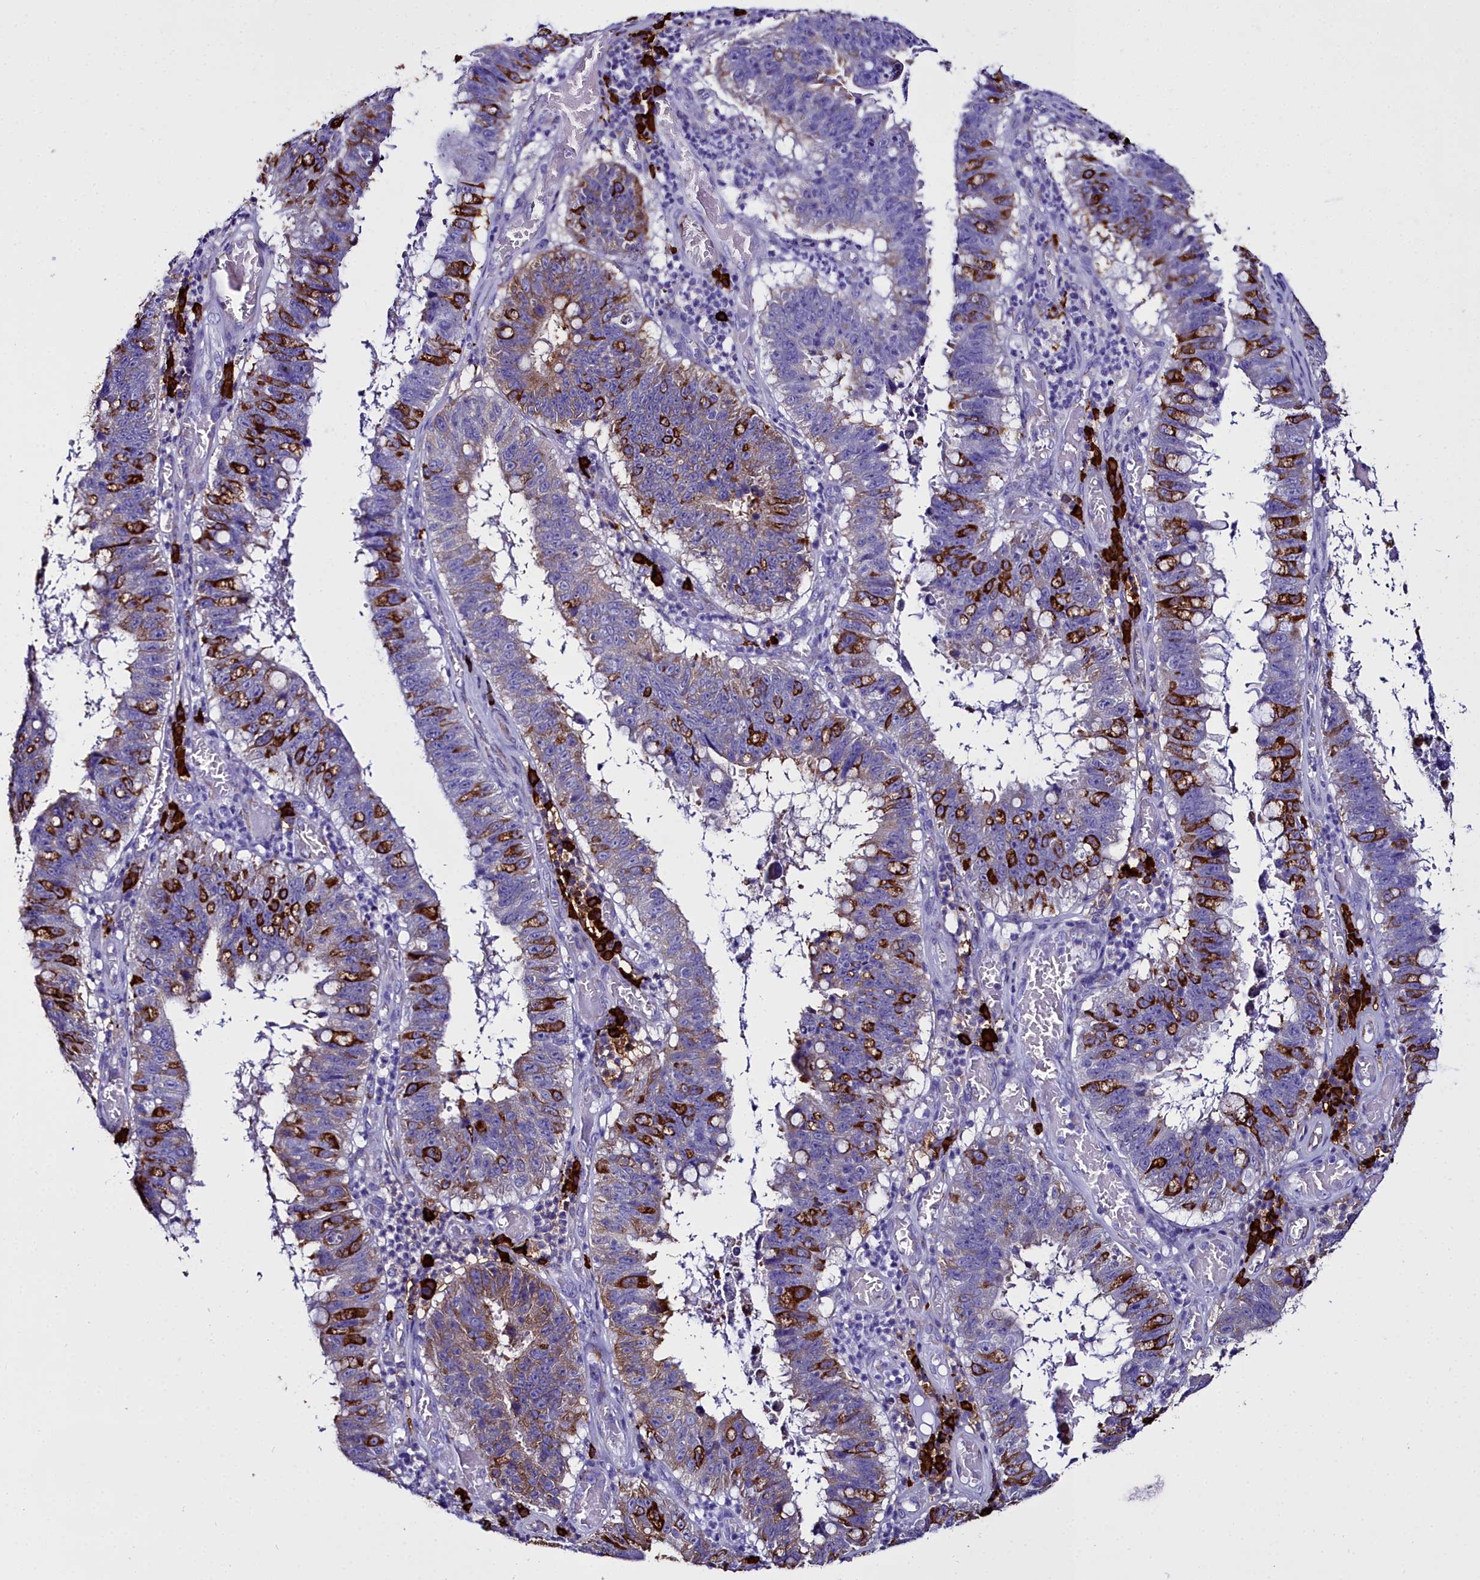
{"staining": {"intensity": "strong", "quantity": "25%-75%", "location": "cytoplasmic/membranous"}, "tissue": "stomach cancer", "cell_type": "Tumor cells", "image_type": "cancer", "snomed": [{"axis": "morphology", "description": "Adenocarcinoma, NOS"}, {"axis": "topography", "description": "Stomach"}], "caption": "Human stomach adenocarcinoma stained for a protein (brown) shows strong cytoplasmic/membranous positive staining in approximately 25%-75% of tumor cells.", "gene": "TXNDC5", "patient": {"sex": "male", "age": 59}}